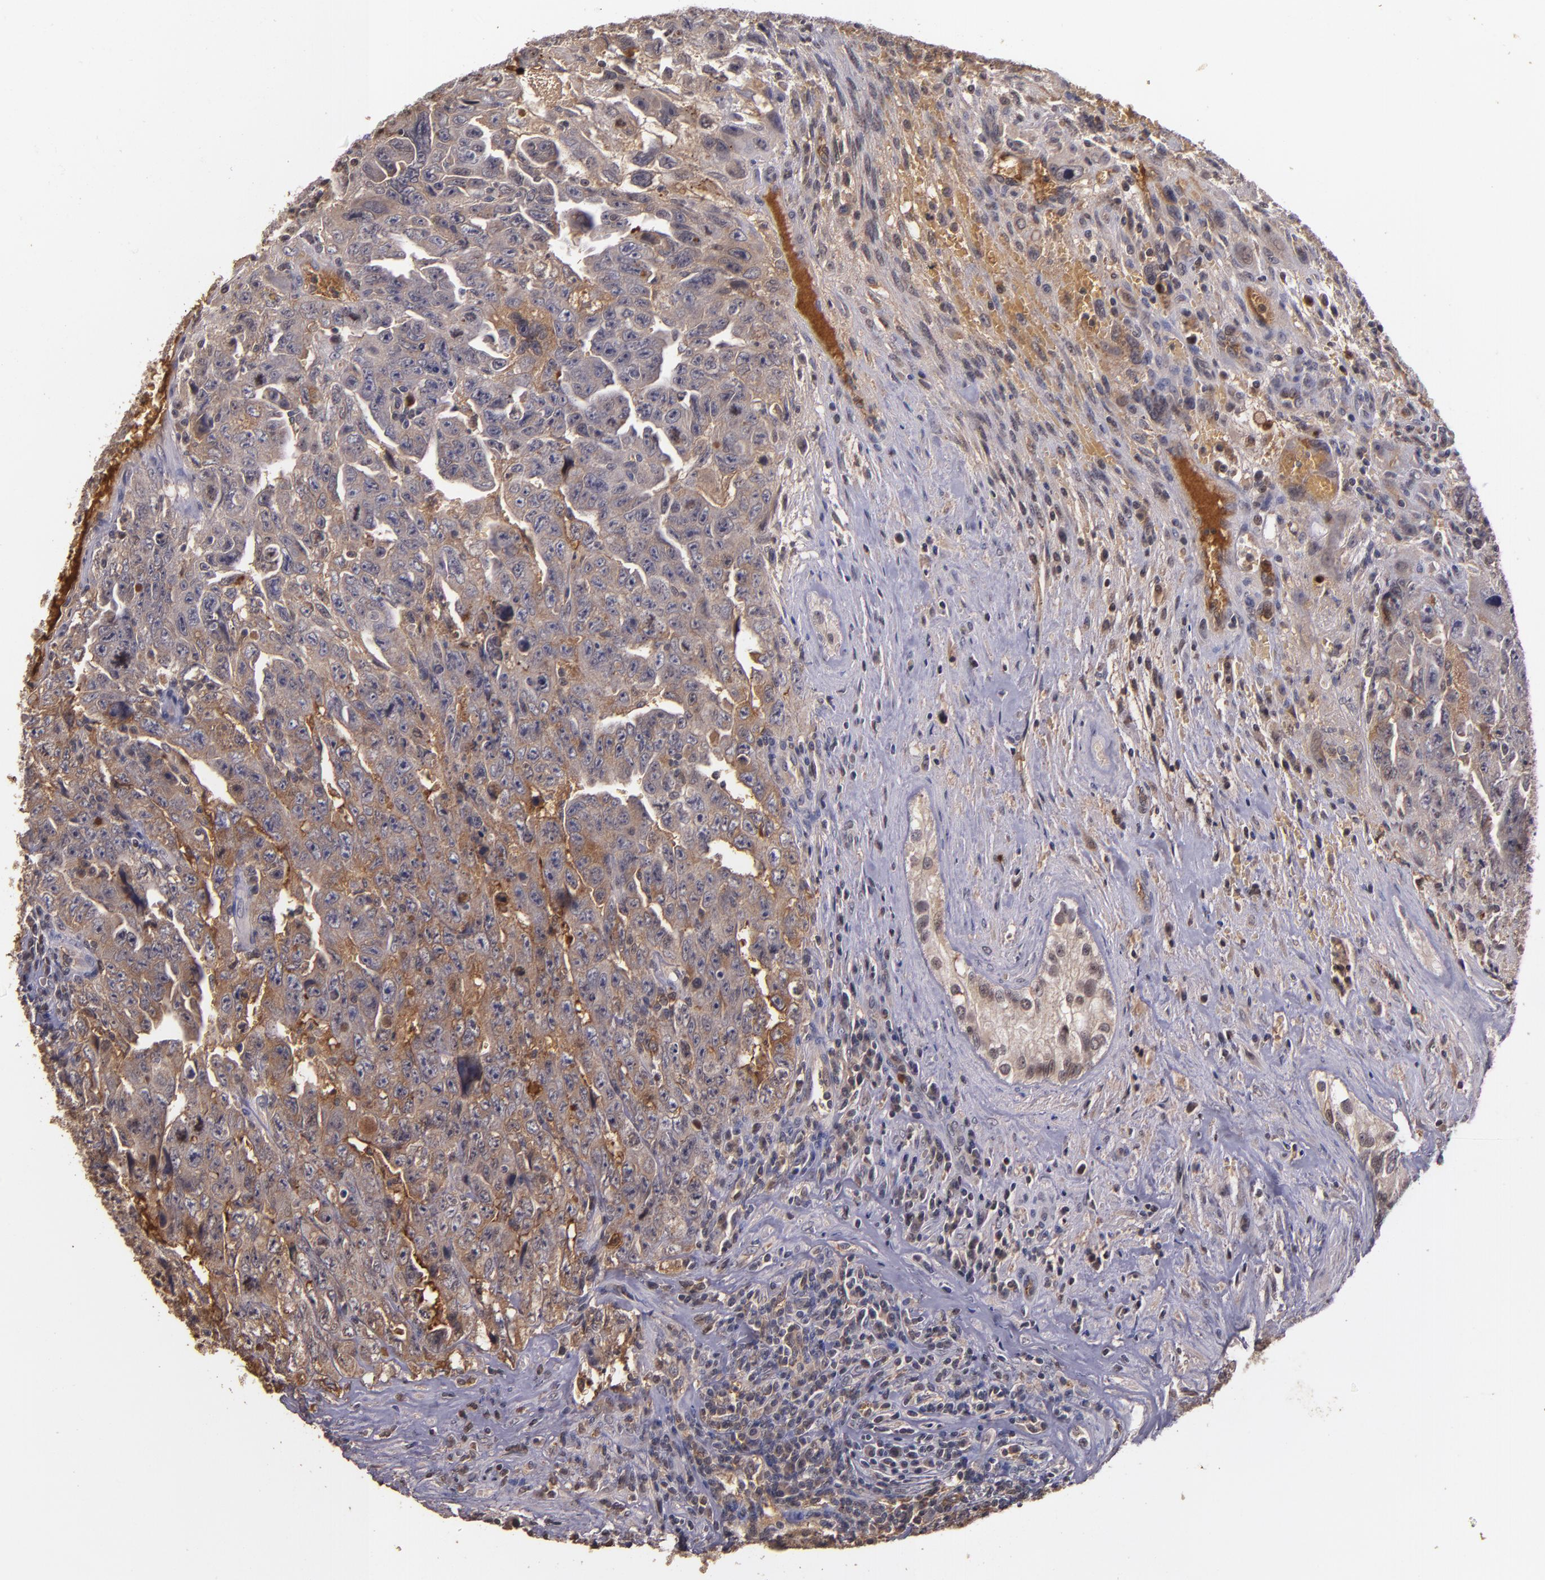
{"staining": {"intensity": "moderate", "quantity": ">75%", "location": "cytoplasmic/membranous"}, "tissue": "testis cancer", "cell_type": "Tumor cells", "image_type": "cancer", "snomed": [{"axis": "morphology", "description": "Carcinoma, Embryonal, NOS"}, {"axis": "topography", "description": "Testis"}], "caption": "A brown stain shows moderate cytoplasmic/membranous expression of a protein in testis cancer (embryonal carcinoma) tumor cells. Using DAB (brown) and hematoxylin (blue) stains, captured at high magnification using brightfield microscopy.", "gene": "PTS", "patient": {"sex": "male", "age": 28}}